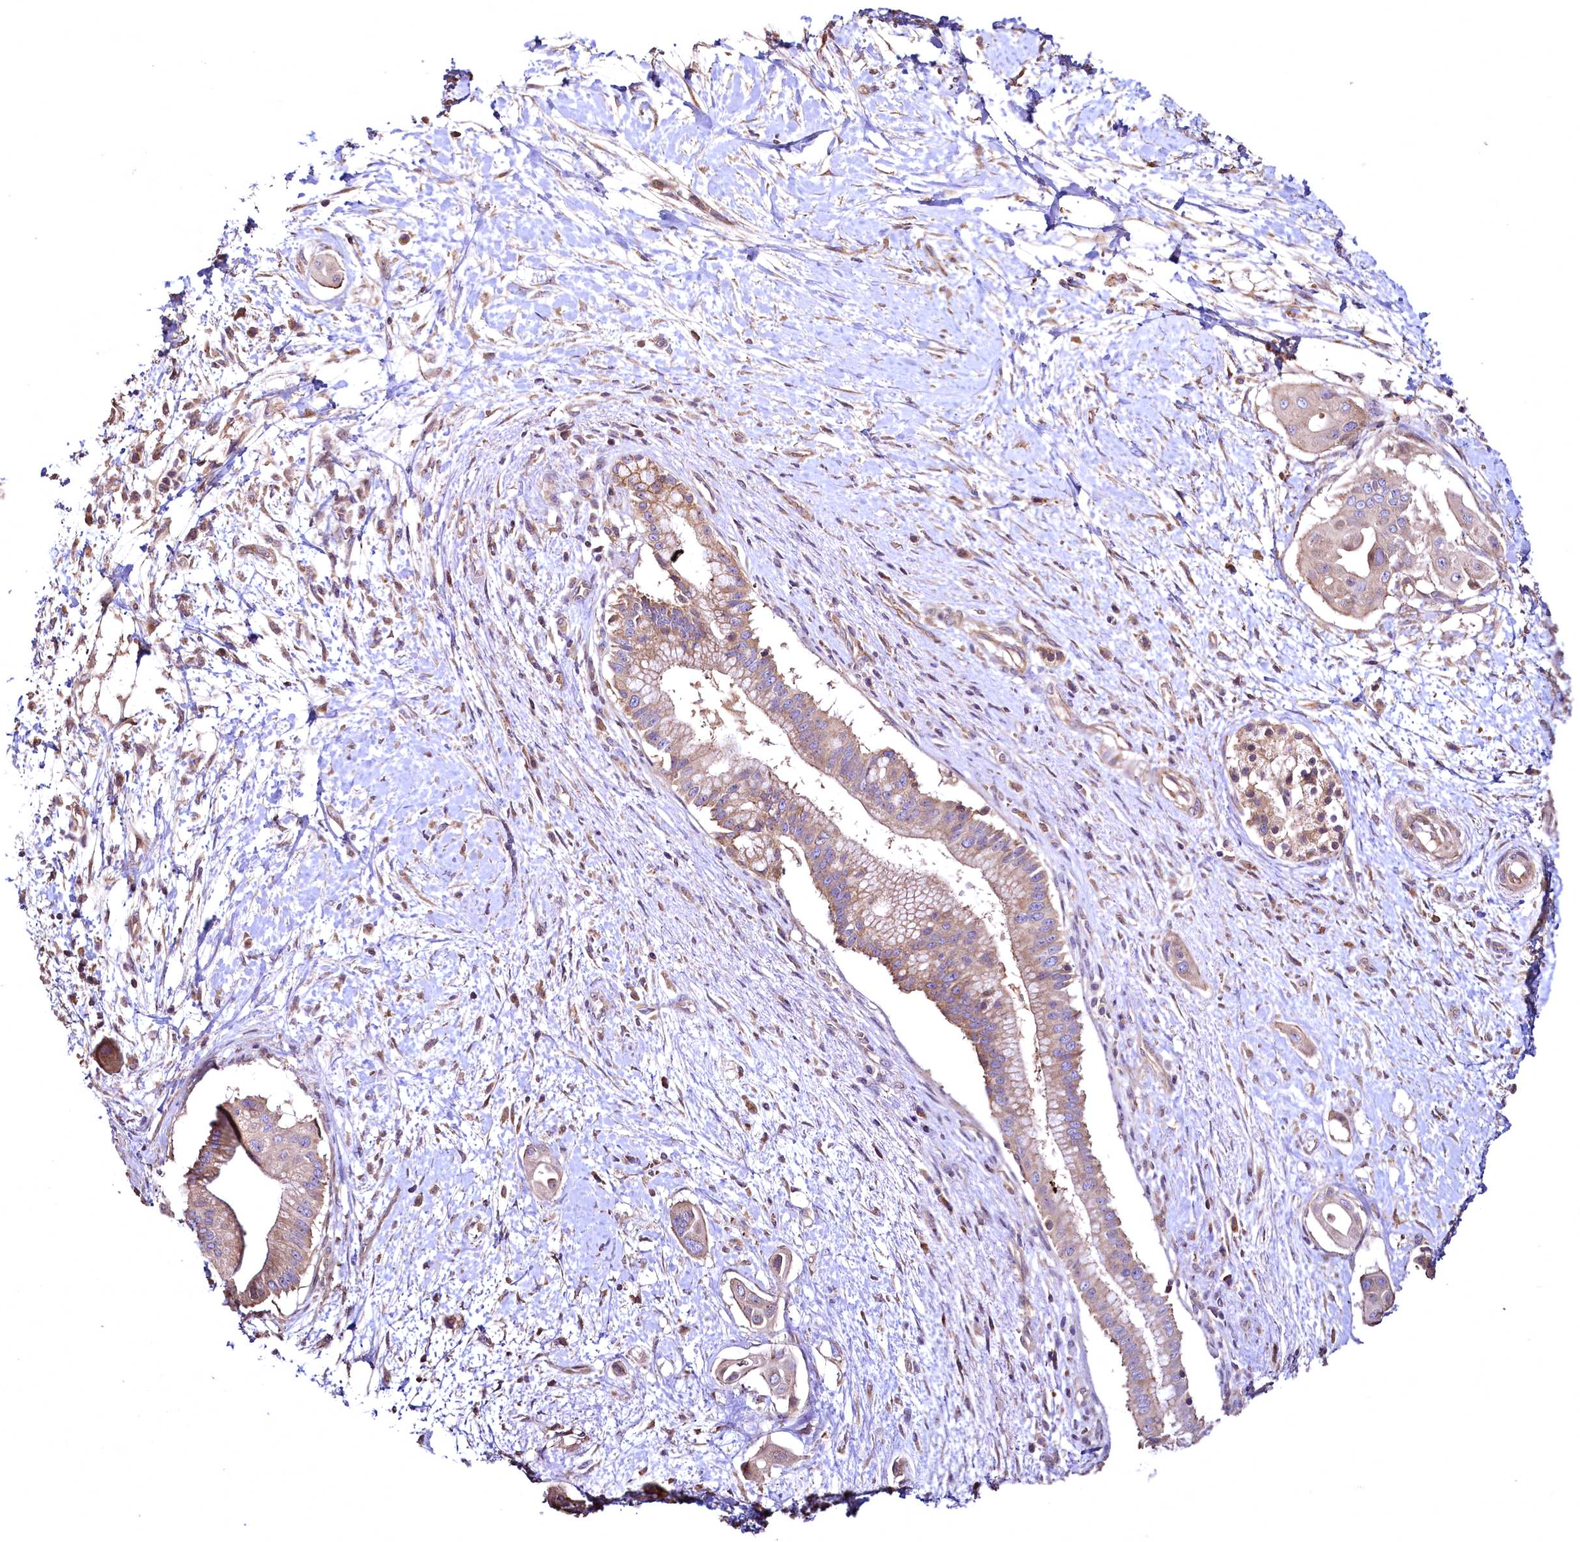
{"staining": {"intensity": "moderate", "quantity": ">75%", "location": "cytoplasmic/membranous"}, "tissue": "pancreatic cancer", "cell_type": "Tumor cells", "image_type": "cancer", "snomed": [{"axis": "morphology", "description": "Adenocarcinoma, NOS"}, {"axis": "topography", "description": "Pancreas"}], "caption": "The image displays a brown stain indicating the presence of a protein in the cytoplasmic/membranous of tumor cells in pancreatic cancer (adenocarcinoma).", "gene": "TBCEL", "patient": {"sex": "male", "age": 68}}